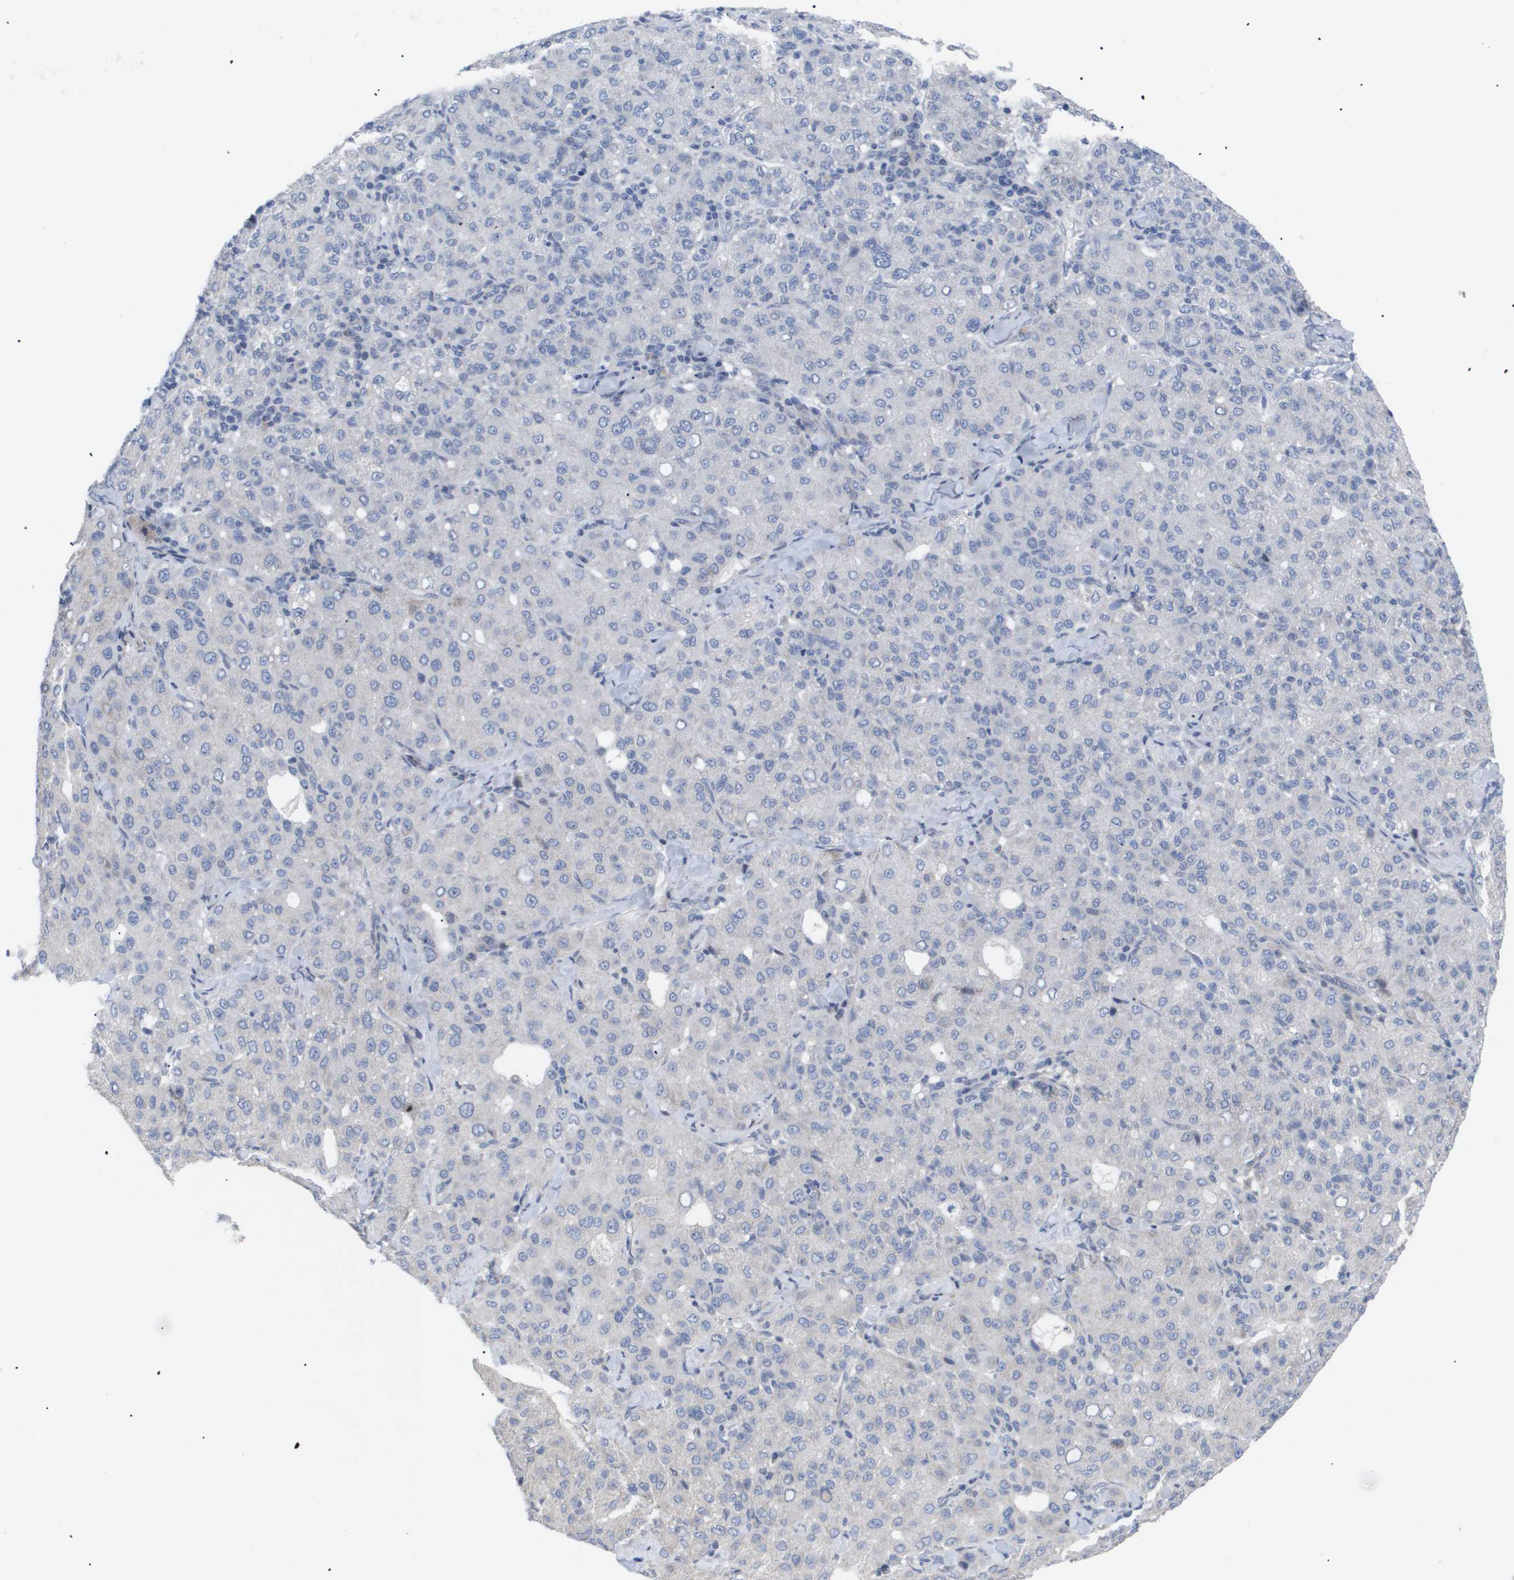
{"staining": {"intensity": "negative", "quantity": "none", "location": "none"}, "tissue": "liver cancer", "cell_type": "Tumor cells", "image_type": "cancer", "snomed": [{"axis": "morphology", "description": "Carcinoma, Hepatocellular, NOS"}, {"axis": "topography", "description": "Liver"}], "caption": "This micrograph is of liver cancer (hepatocellular carcinoma) stained with immunohistochemistry to label a protein in brown with the nuclei are counter-stained blue. There is no staining in tumor cells.", "gene": "CAV3", "patient": {"sex": "male", "age": 65}}